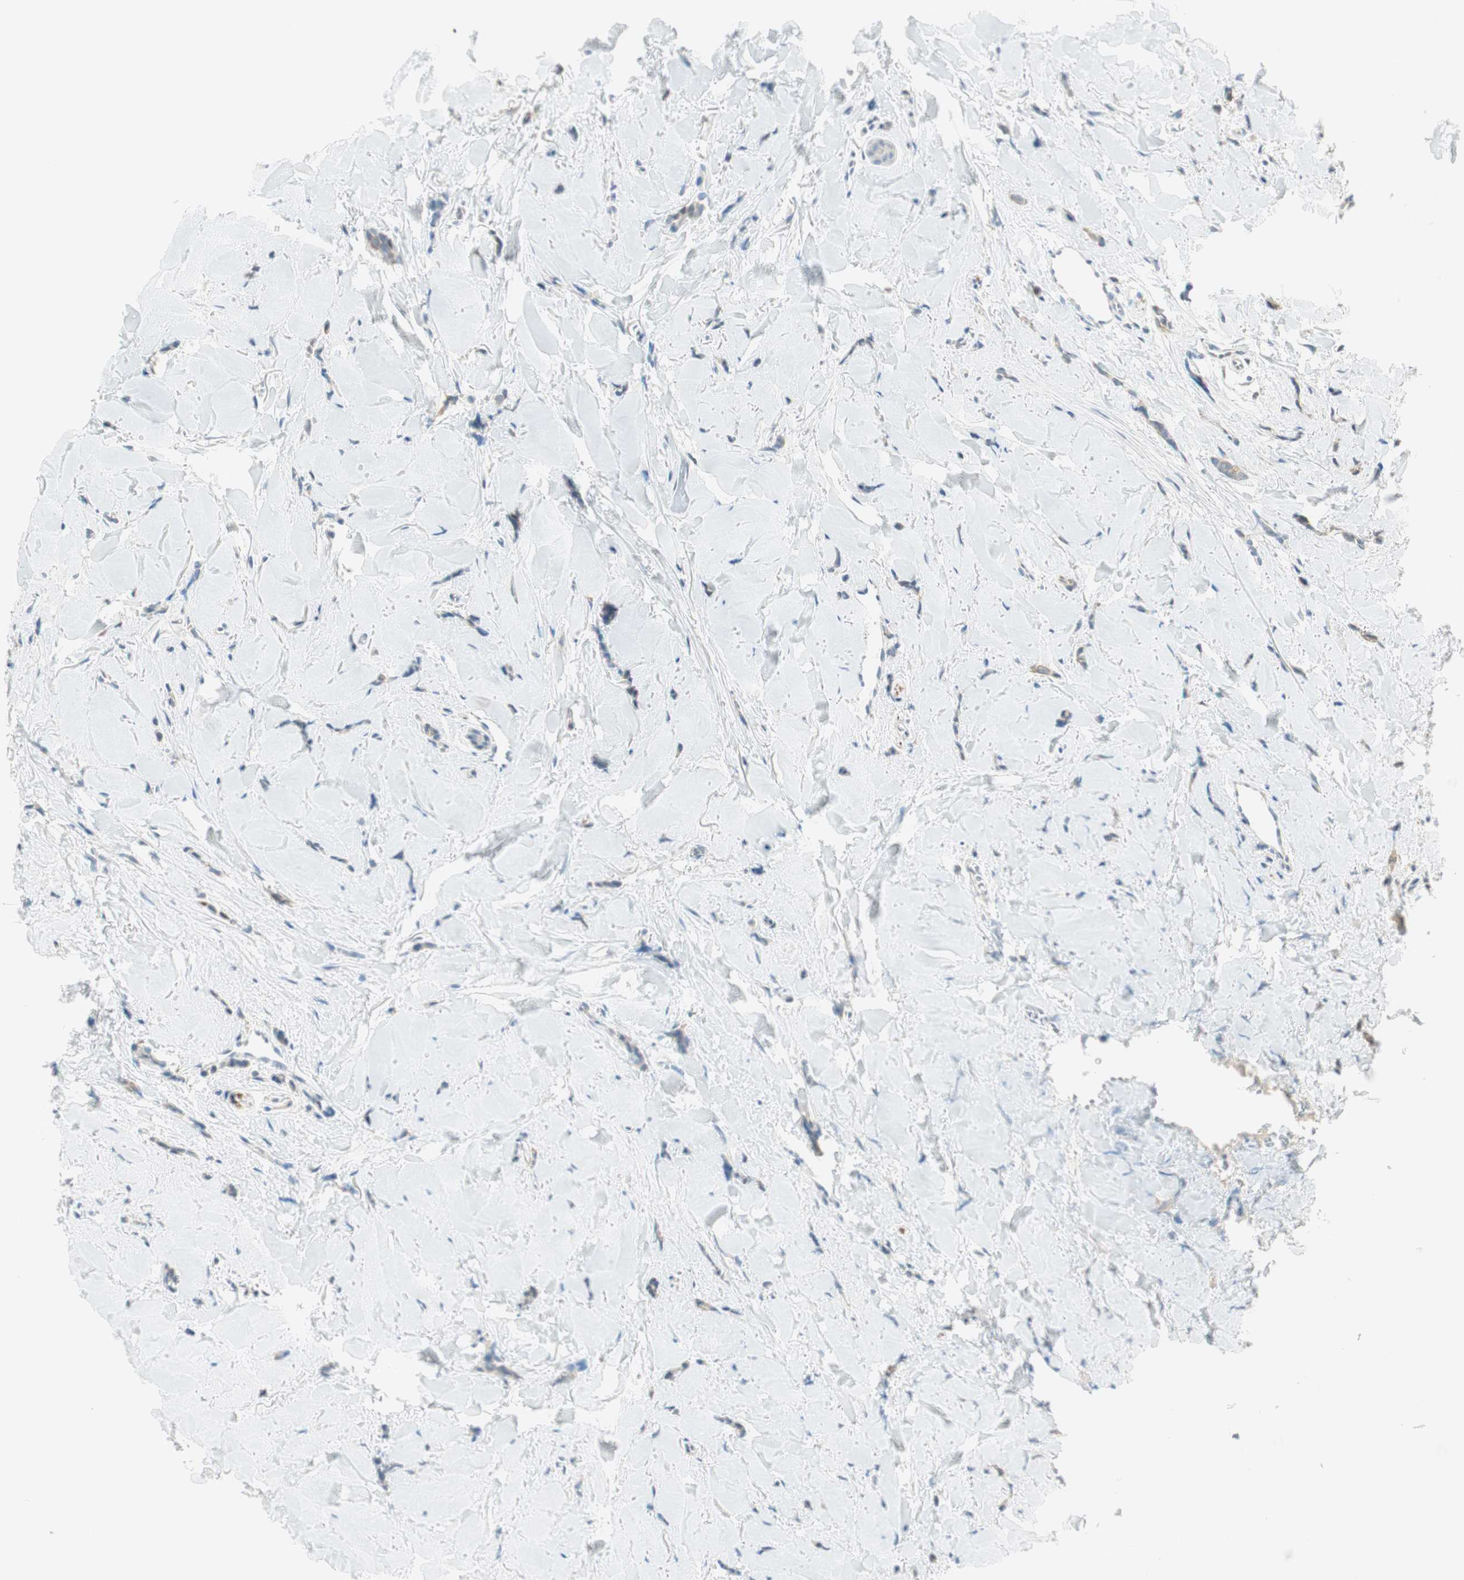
{"staining": {"intensity": "negative", "quantity": "none", "location": "none"}, "tissue": "breast cancer", "cell_type": "Tumor cells", "image_type": "cancer", "snomed": [{"axis": "morphology", "description": "Lobular carcinoma"}, {"axis": "topography", "description": "Skin"}, {"axis": "topography", "description": "Breast"}], "caption": "A high-resolution histopathology image shows immunohistochemistry staining of lobular carcinoma (breast), which demonstrates no significant positivity in tumor cells.", "gene": "GNAO1", "patient": {"sex": "female", "age": 46}}